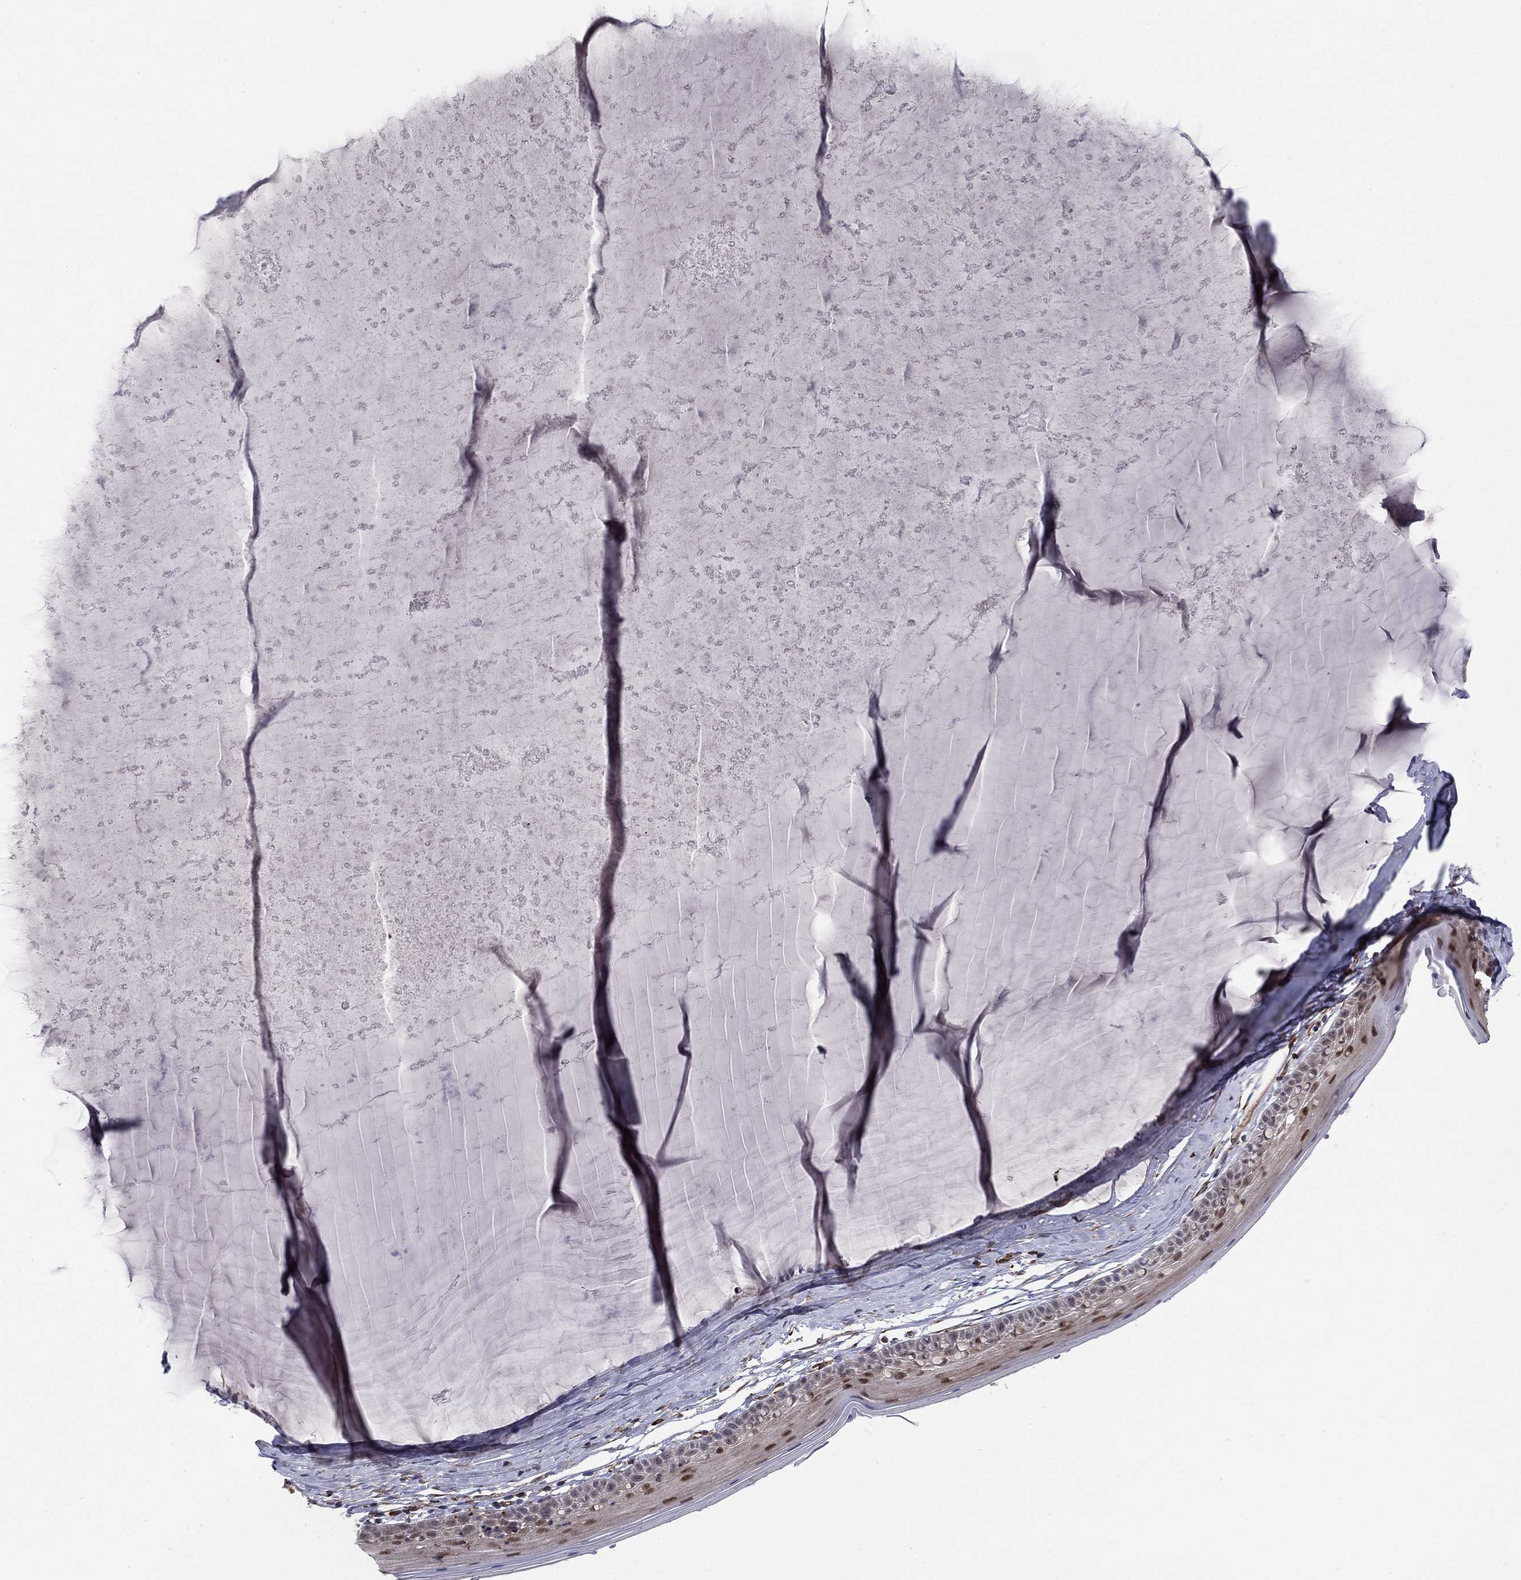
{"staining": {"intensity": "strong", "quantity": "25%-75%", "location": "nuclear"}, "tissue": "cervix", "cell_type": "Squamous epithelial cells", "image_type": "normal", "snomed": [{"axis": "morphology", "description": "Normal tissue, NOS"}, {"axis": "topography", "description": "Cervix"}], "caption": "Immunohistochemical staining of benign human cervix displays 25%-75% levels of strong nuclear protein staining in approximately 25%-75% of squamous epithelial cells. (IHC, brightfield microscopy, high magnification).", "gene": "MSRA", "patient": {"sex": "female", "age": 40}}